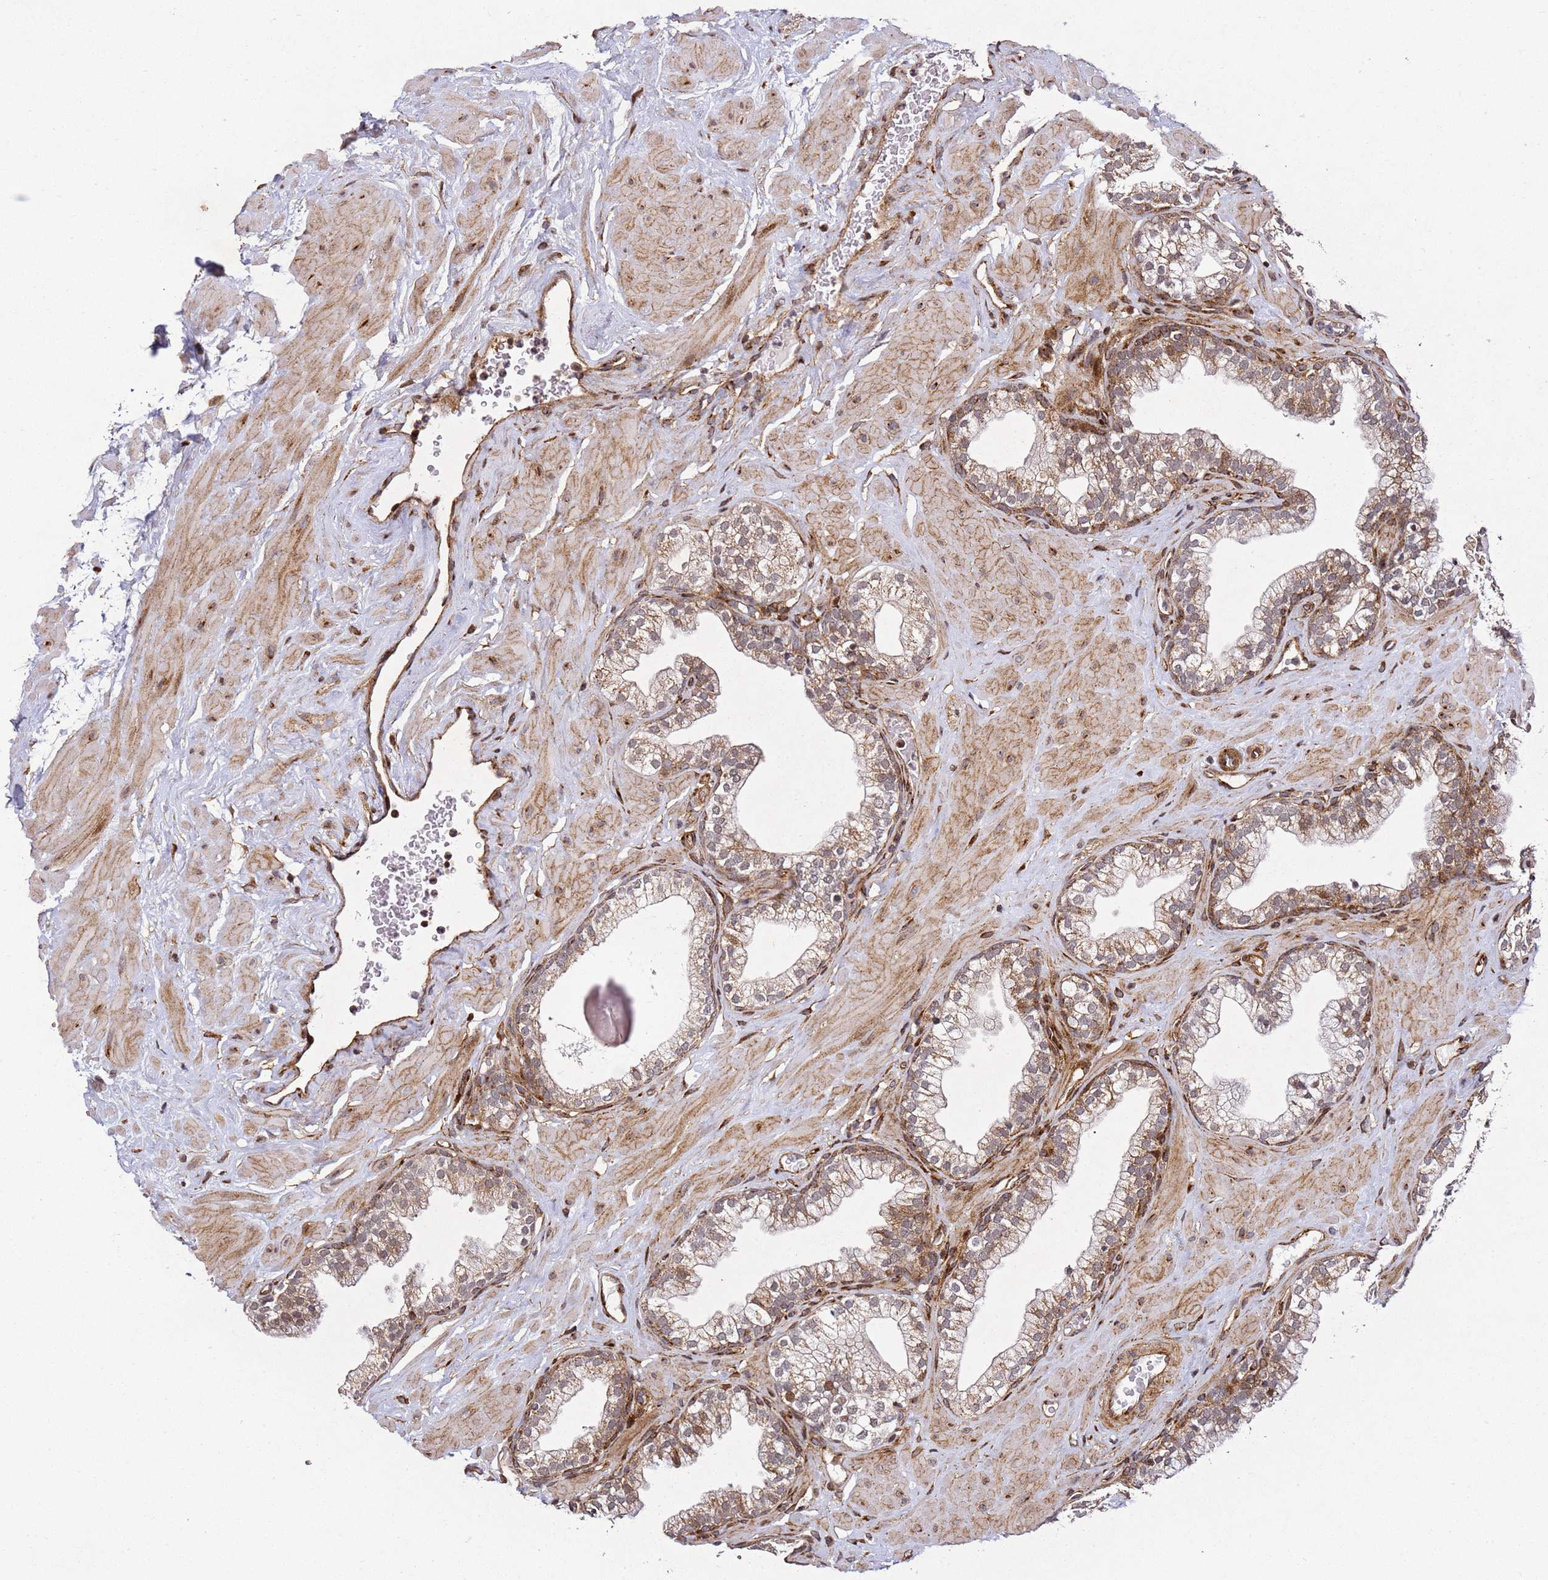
{"staining": {"intensity": "moderate", "quantity": "25%-75%", "location": "cytoplasmic/membranous"}, "tissue": "prostate", "cell_type": "Glandular cells", "image_type": "normal", "snomed": [{"axis": "morphology", "description": "Normal tissue, NOS"}, {"axis": "morphology", "description": "Urothelial carcinoma, Low grade"}, {"axis": "topography", "description": "Urinary bladder"}, {"axis": "topography", "description": "Prostate"}], "caption": "A high-resolution histopathology image shows immunohistochemistry (IHC) staining of normal prostate, which exhibits moderate cytoplasmic/membranous staining in about 25%-75% of glandular cells.", "gene": "ZNF296", "patient": {"sex": "male", "age": 60}}